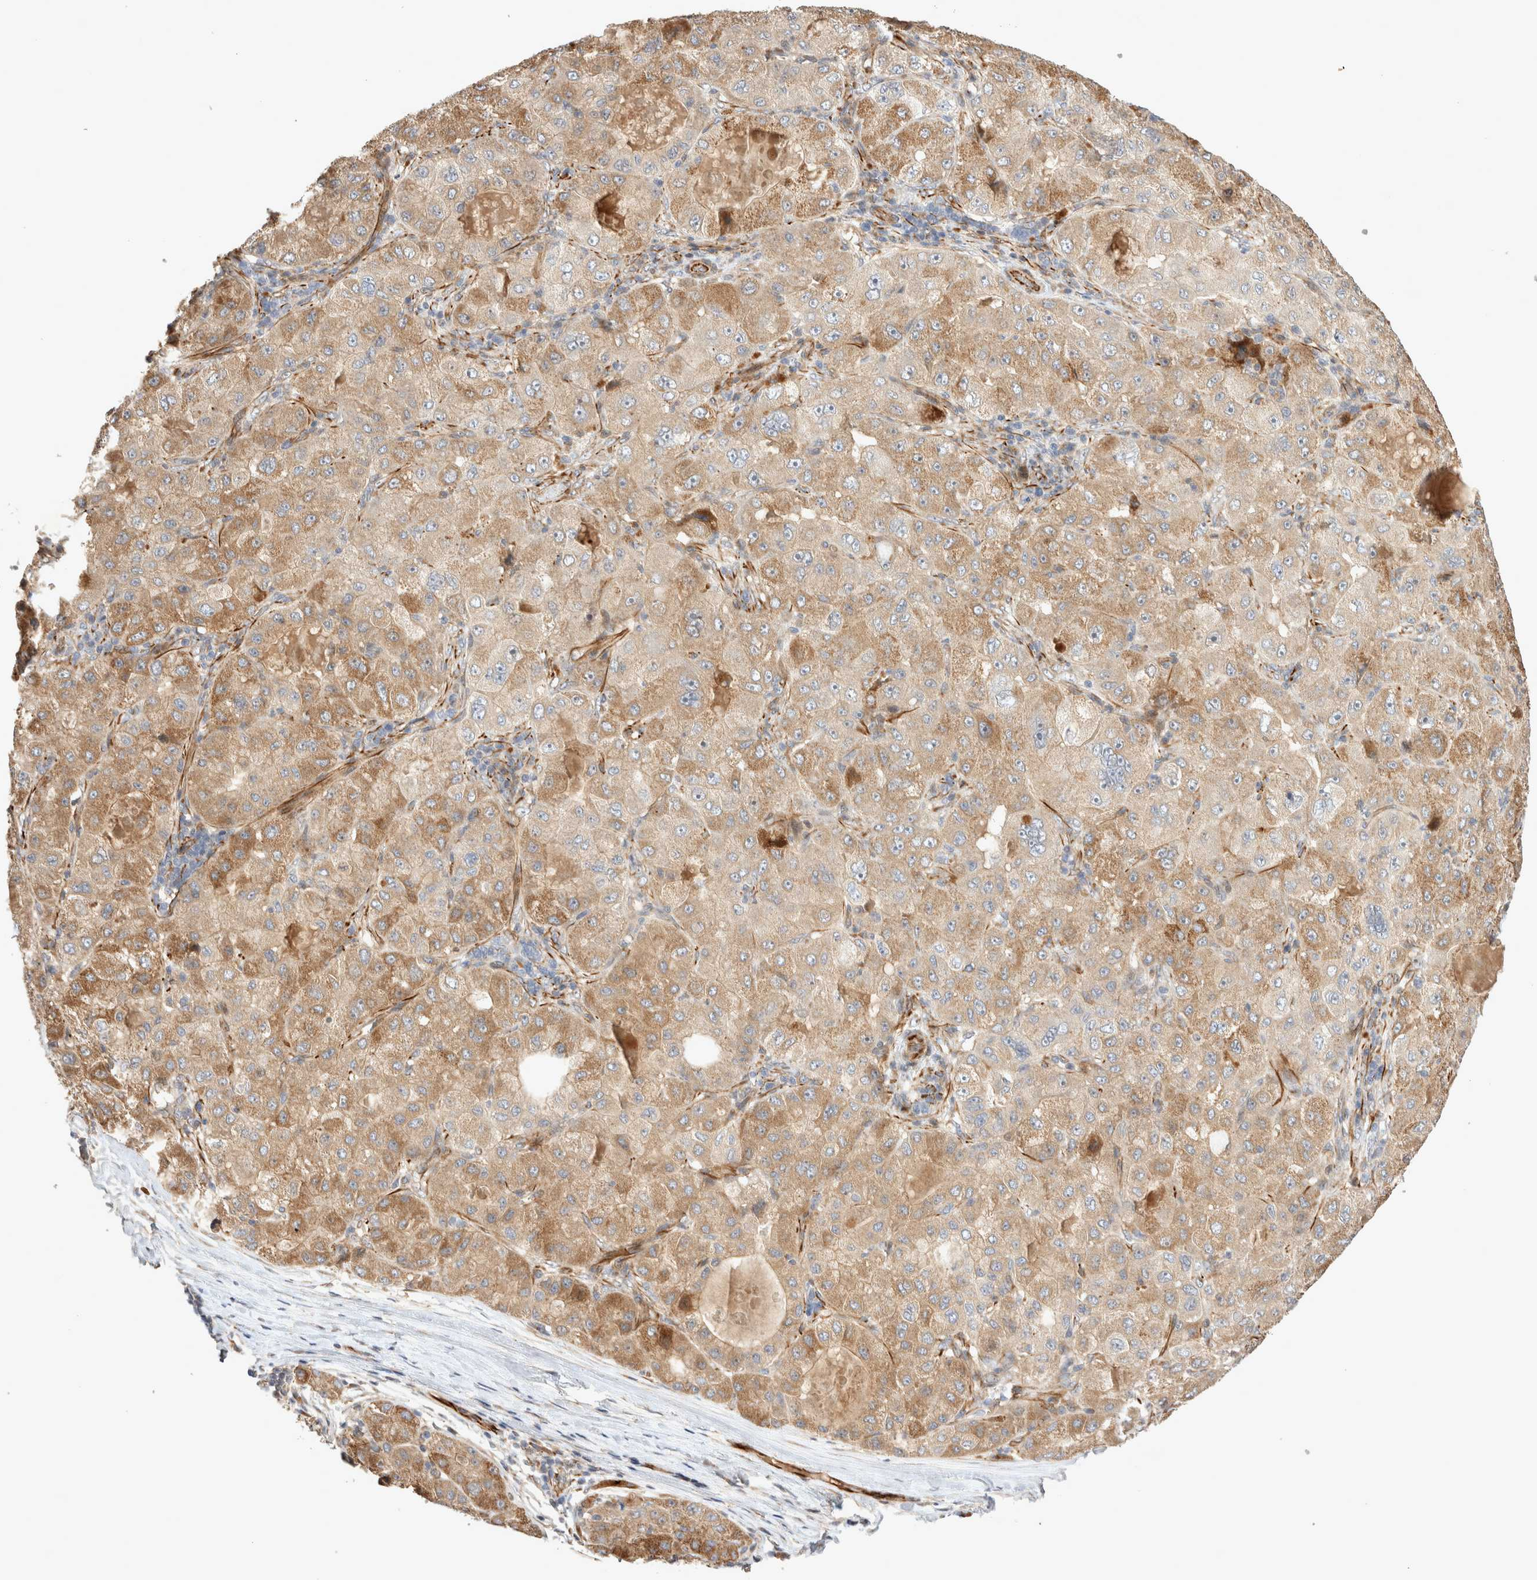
{"staining": {"intensity": "moderate", "quantity": ">75%", "location": "cytoplasmic/membranous"}, "tissue": "liver cancer", "cell_type": "Tumor cells", "image_type": "cancer", "snomed": [{"axis": "morphology", "description": "Carcinoma, Hepatocellular, NOS"}, {"axis": "topography", "description": "Liver"}], "caption": "Immunohistochemistry (IHC) micrograph of neoplastic tissue: liver cancer (hepatocellular carcinoma) stained using IHC shows medium levels of moderate protein expression localized specifically in the cytoplasmic/membranous of tumor cells, appearing as a cytoplasmic/membranous brown color.", "gene": "NMU", "patient": {"sex": "male", "age": 80}}